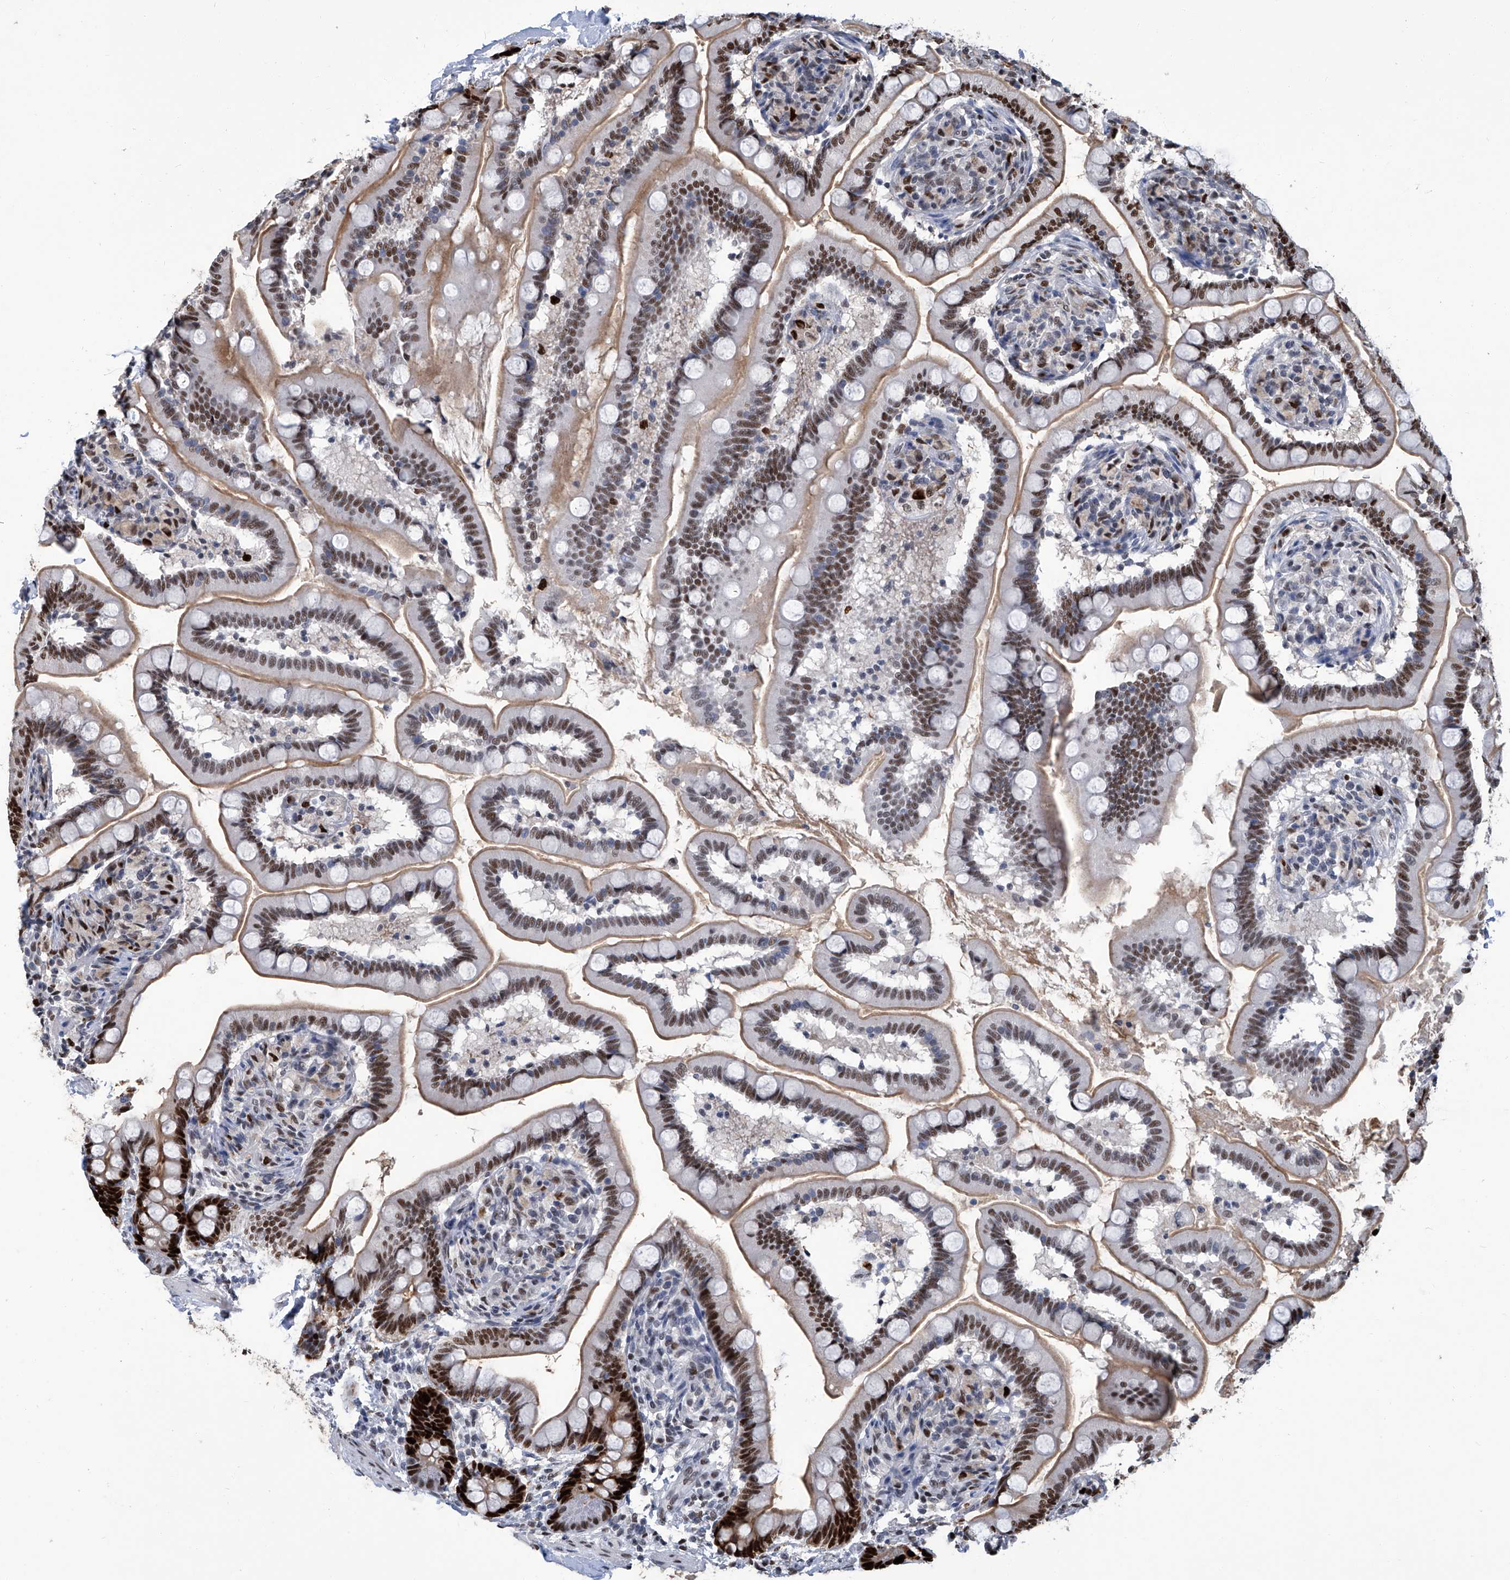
{"staining": {"intensity": "strong", "quantity": "25%-75%", "location": "cytoplasmic/membranous,nuclear"}, "tissue": "small intestine", "cell_type": "Glandular cells", "image_type": "normal", "snomed": [{"axis": "morphology", "description": "Normal tissue, NOS"}, {"axis": "topography", "description": "Small intestine"}], "caption": "DAB (3,3'-diaminobenzidine) immunohistochemical staining of normal small intestine shows strong cytoplasmic/membranous,nuclear protein expression in approximately 25%-75% of glandular cells.", "gene": "PCNA", "patient": {"sex": "female", "age": 64}}